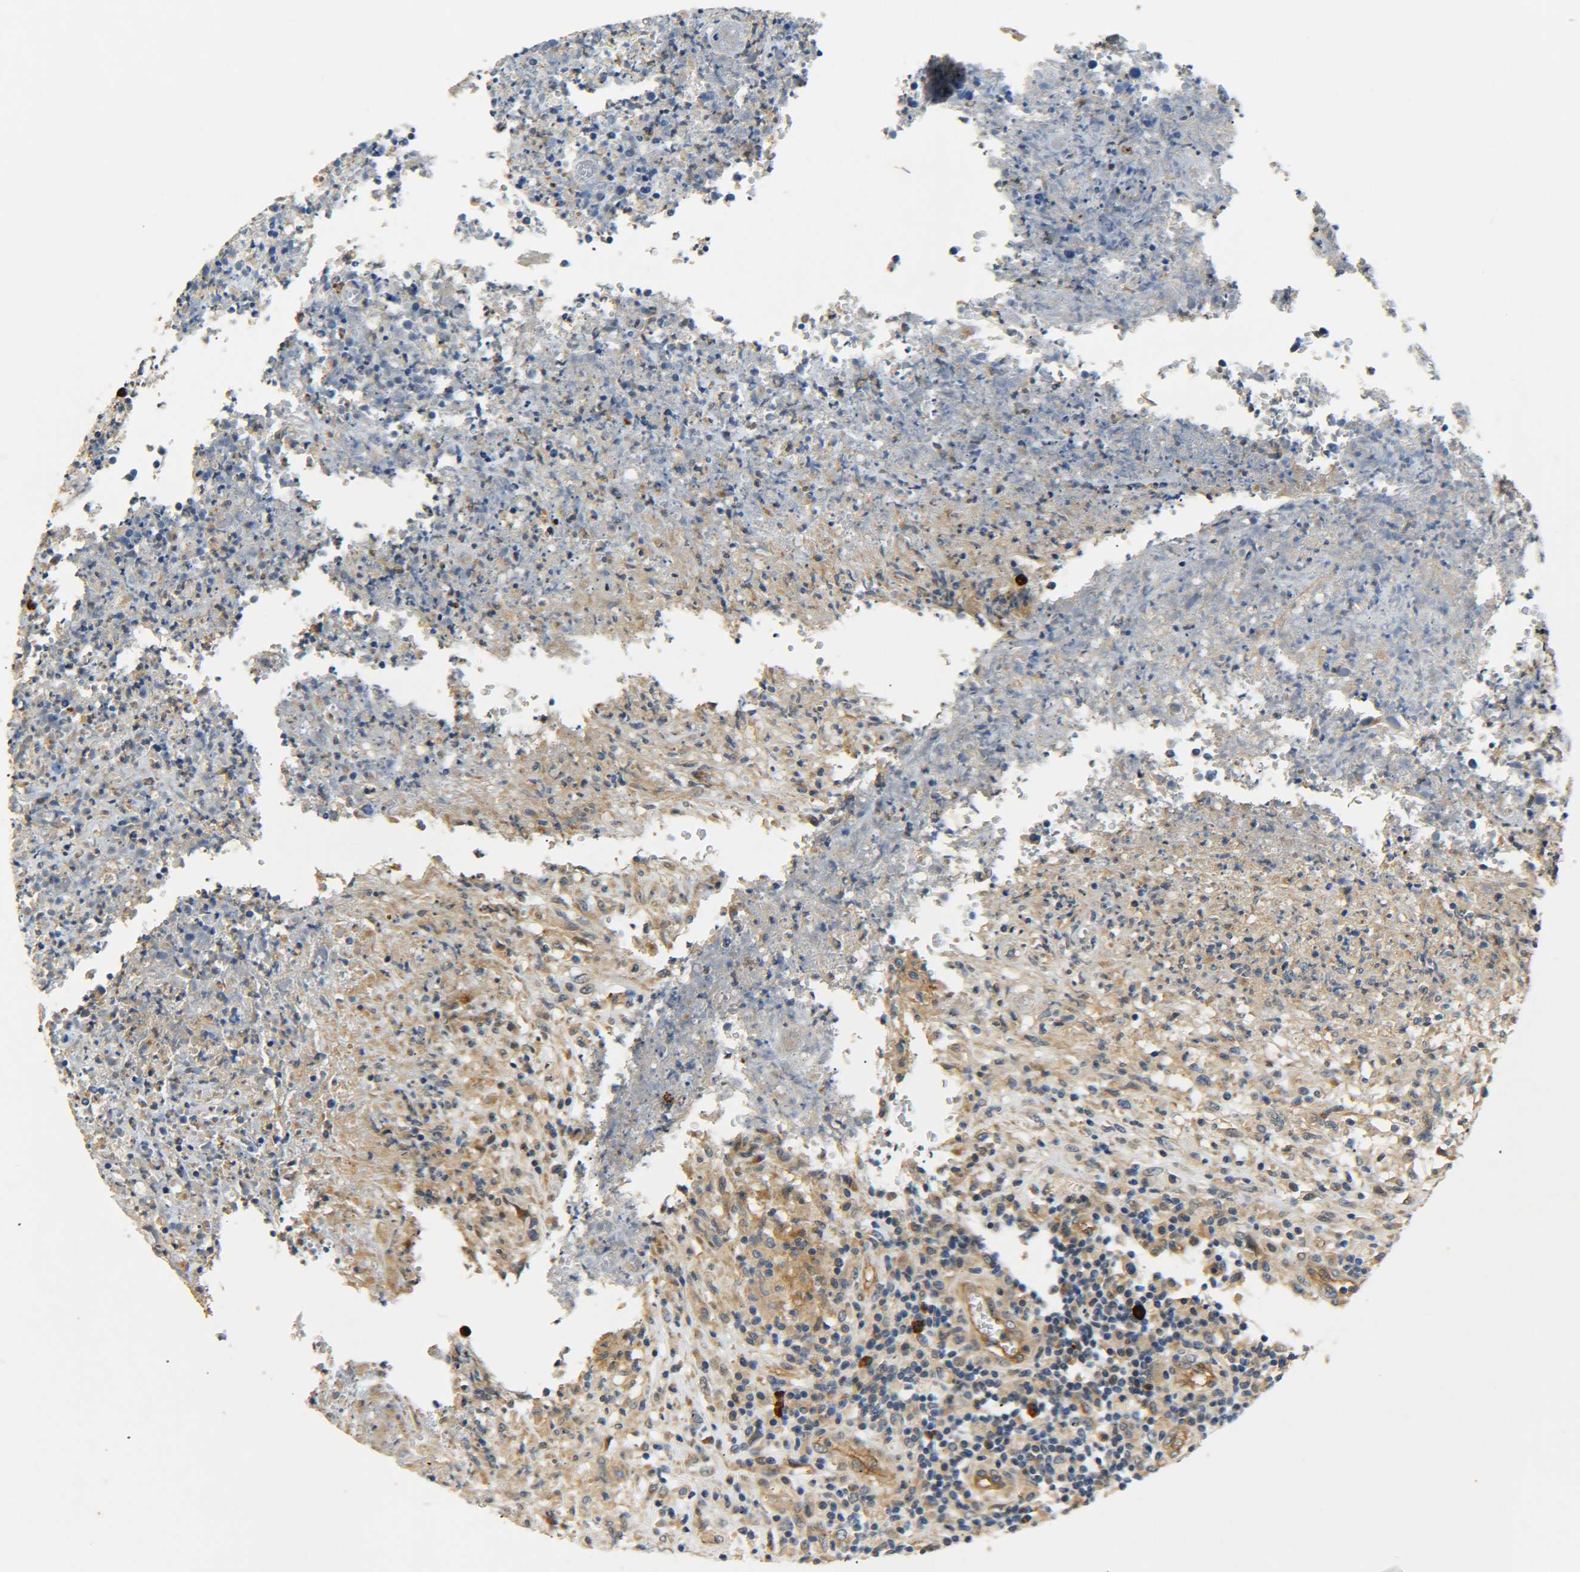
{"staining": {"intensity": "moderate", "quantity": ">75%", "location": "cytoplasmic/membranous"}, "tissue": "lymphoma", "cell_type": "Tumor cells", "image_type": "cancer", "snomed": [{"axis": "morphology", "description": "Malignant lymphoma, non-Hodgkin's type, High grade"}, {"axis": "topography", "description": "Lymph node"}], "caption": "An image of high-grade malignant lymphoma, non-Hodgkin's type stained for a protein displays moderate cytoplasmic/membranous brown staining in tumor cells.", "gene": "MEIS1", "patient": {"sex": "female", "age": 84}}